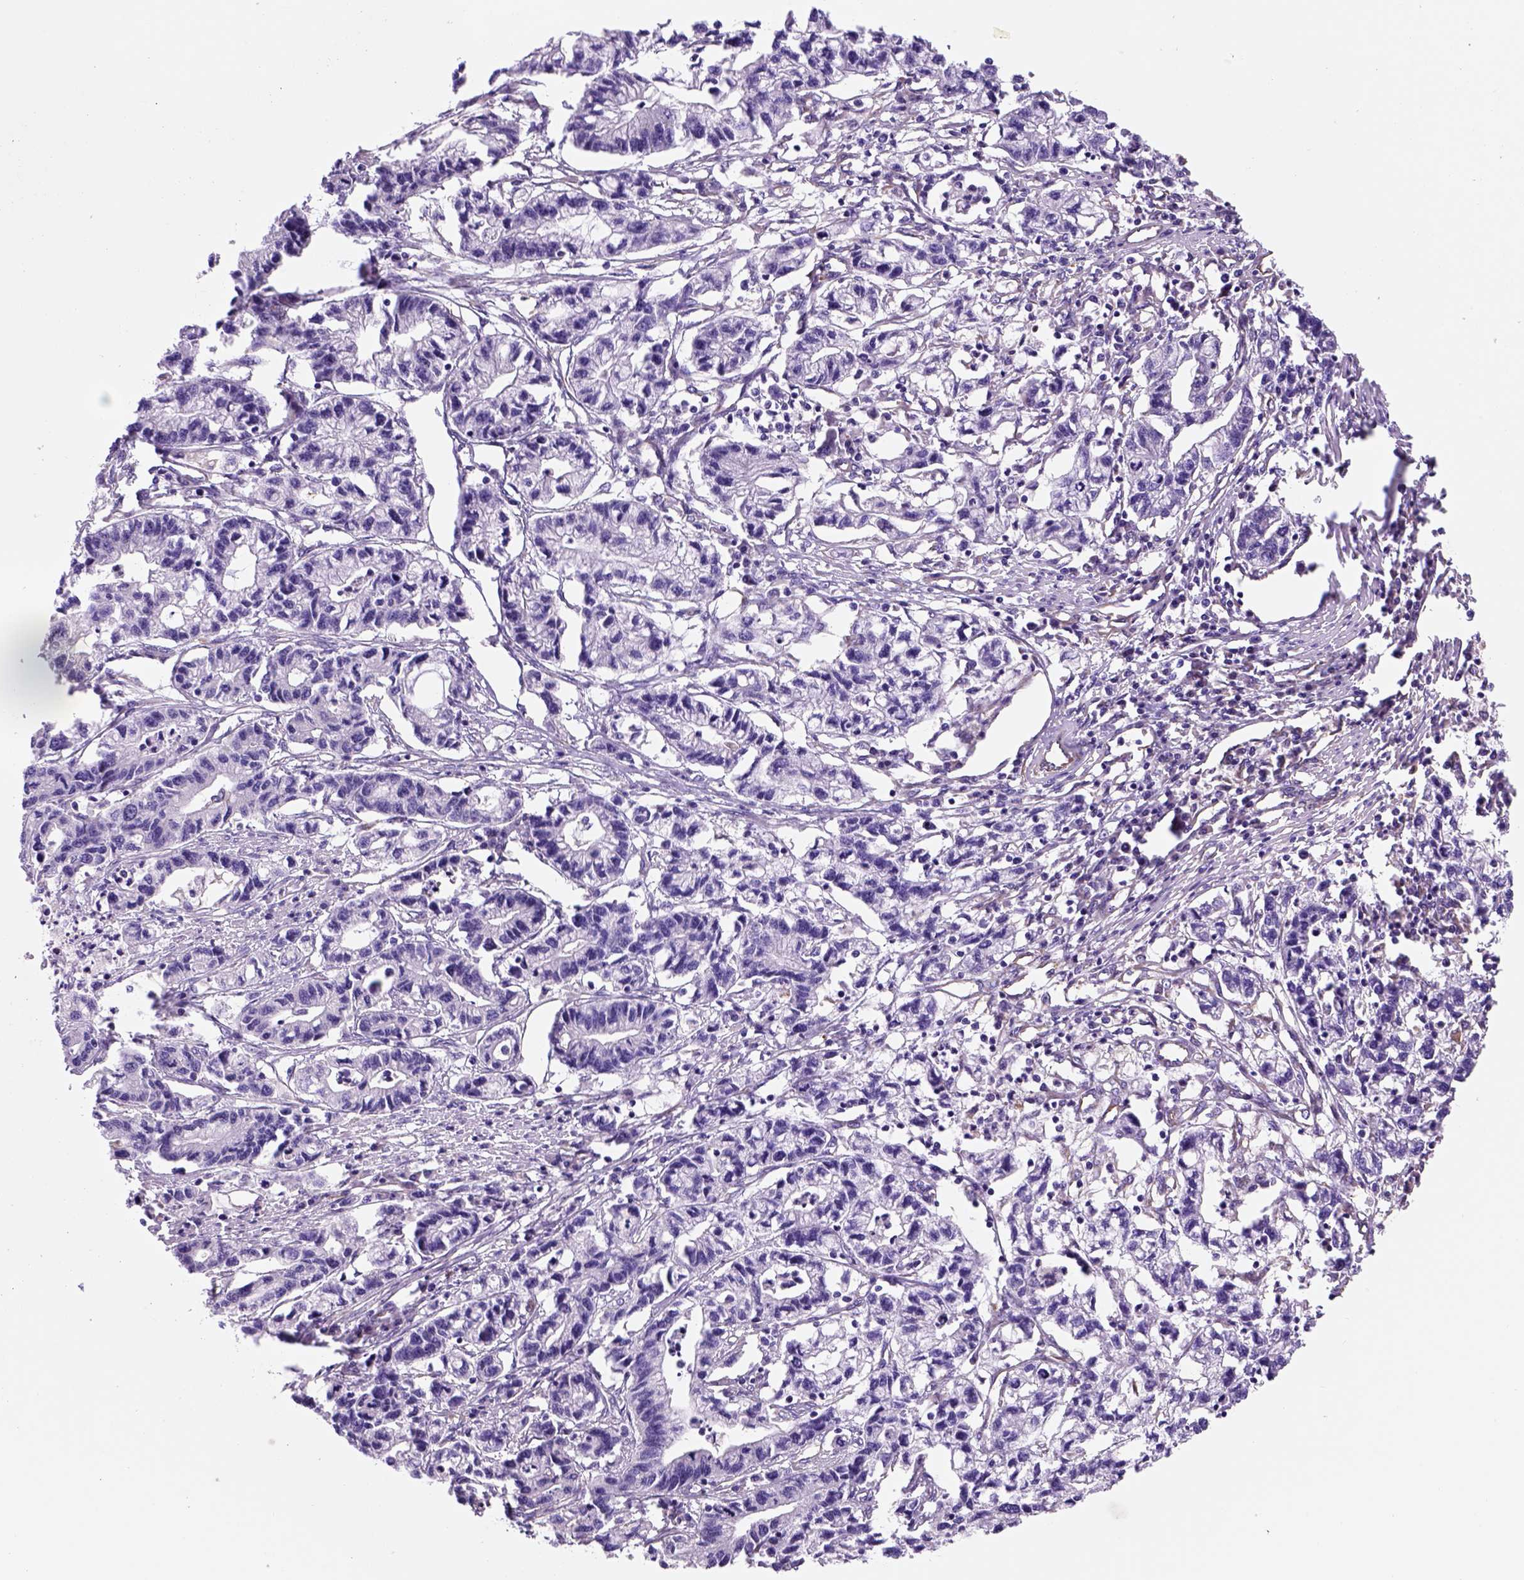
{"staining": {"intensity": "negative", "quantity": "none", "location": "none"}, "tissue": "stomach cancer", "cell_type": "Tumor cells", "image_type": "cancer", "snomed": [{"axis": "morphology", "description": "Adenocarcinoma, NOS"}, {"axis": "topography", "description": "Stomach"}], "caption": "Immunohistochemical staining of human stomach cancer (adenocarcinoma) demonstrates no significant positivity in tumor cells.", "gene": "ZZZ3", "patient": {"sex": "male", "age": 83}}